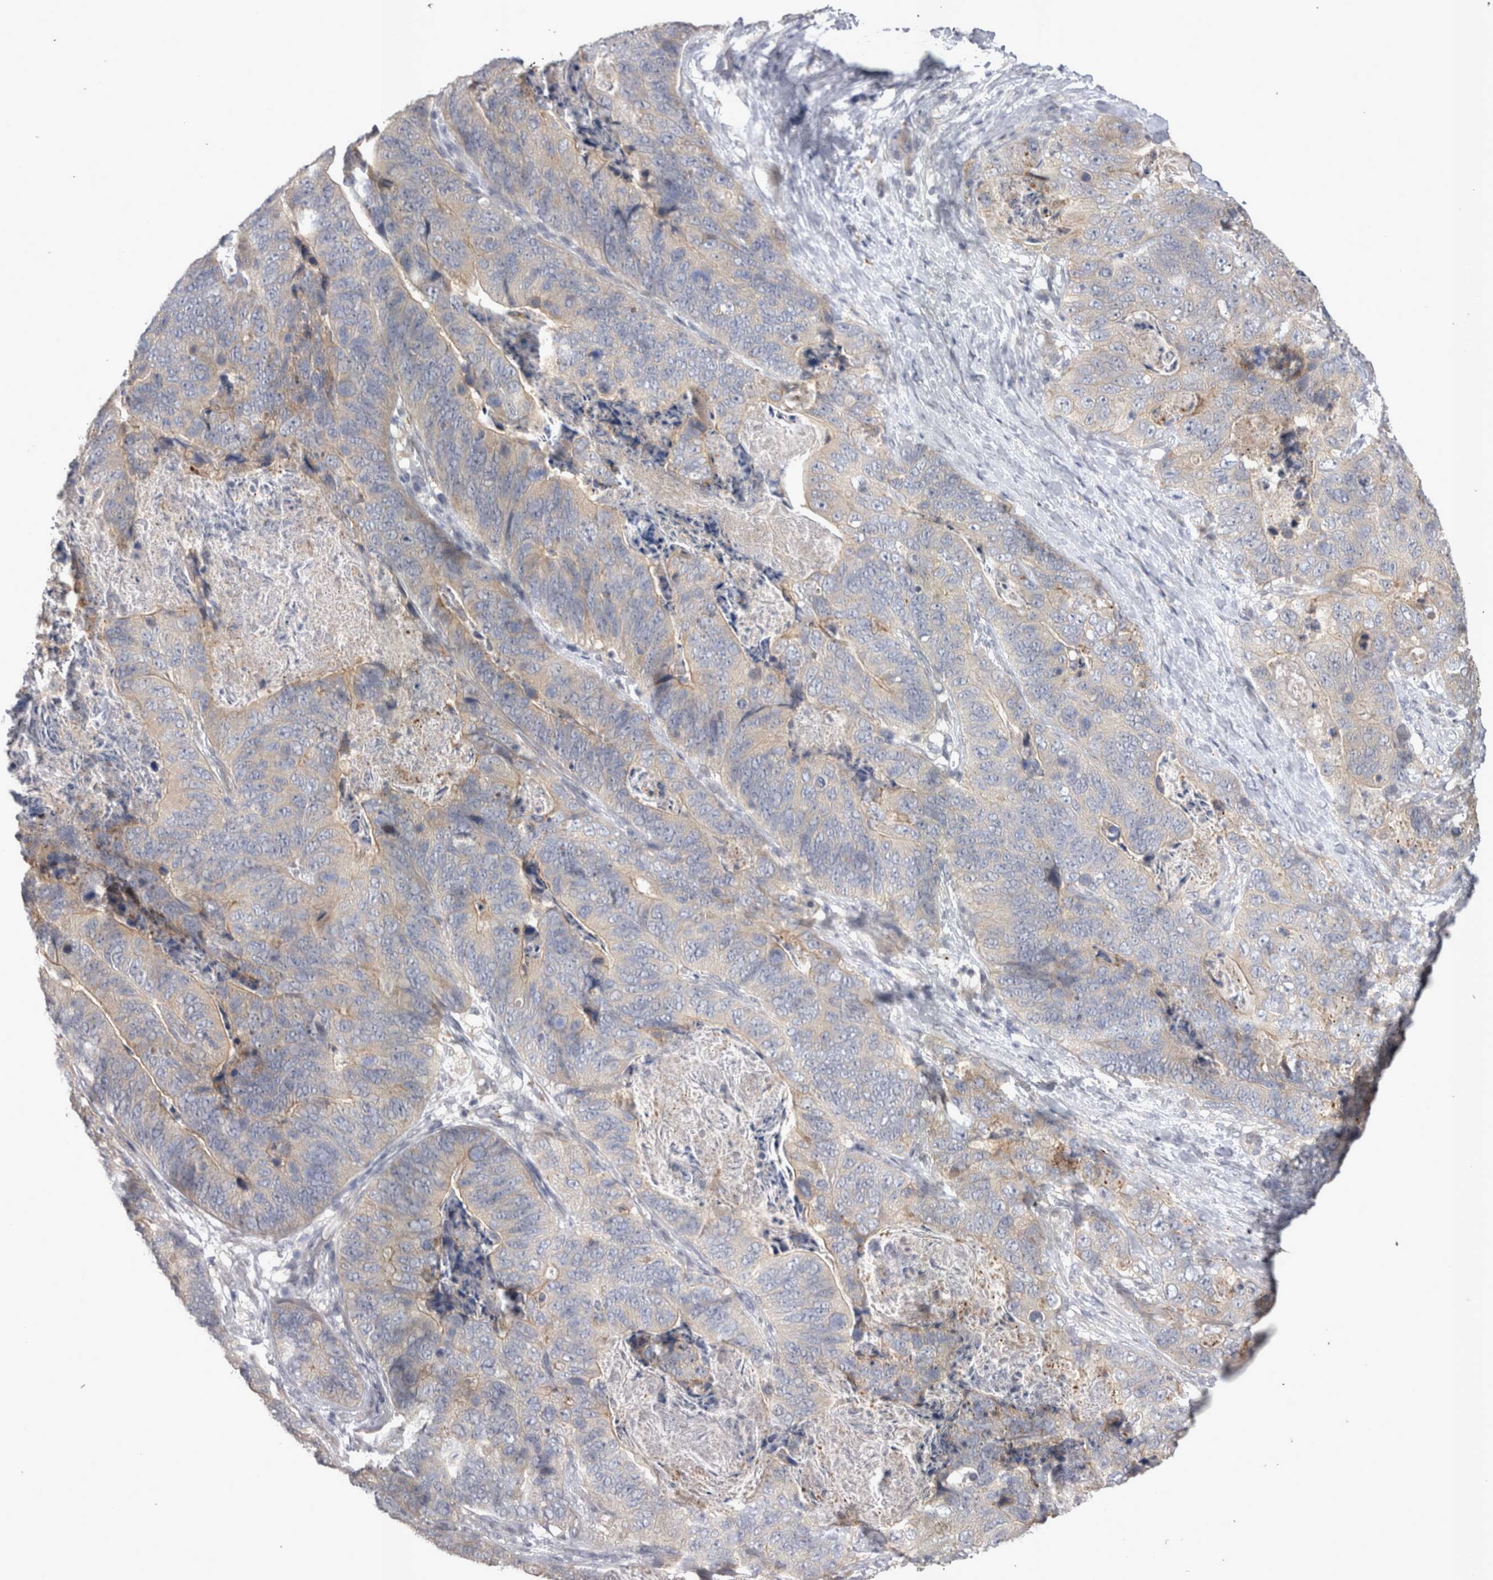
{"staining": {"intensity": "weak", "quantity": "<25%", "location": "cytoplasmic/membranous"}, "tissue": "stomach cancer", "cell_type": "Tumor cells", "image_type": "cancer", "snomed": [{"axis": "morphology", "description": "Normal tissue, NOS"}, {"axis": "morphology", "description": "Adenocarcinoma, NOS"}, {"axis": "topography", "description": "Stomach"}], "caption": "IHC photomicrograph of neoplastic tissue: stomach adenocarcinoma stained with DAB (3,3'-diaminobenzidine) exhibits no significant protein expression in tumor cells. (DAB (3,3'-diaminobenzidine) immunohistochemistry, high magnification).", "gene": "CTBS", "patient": {"sex": "female", "age": 89}}